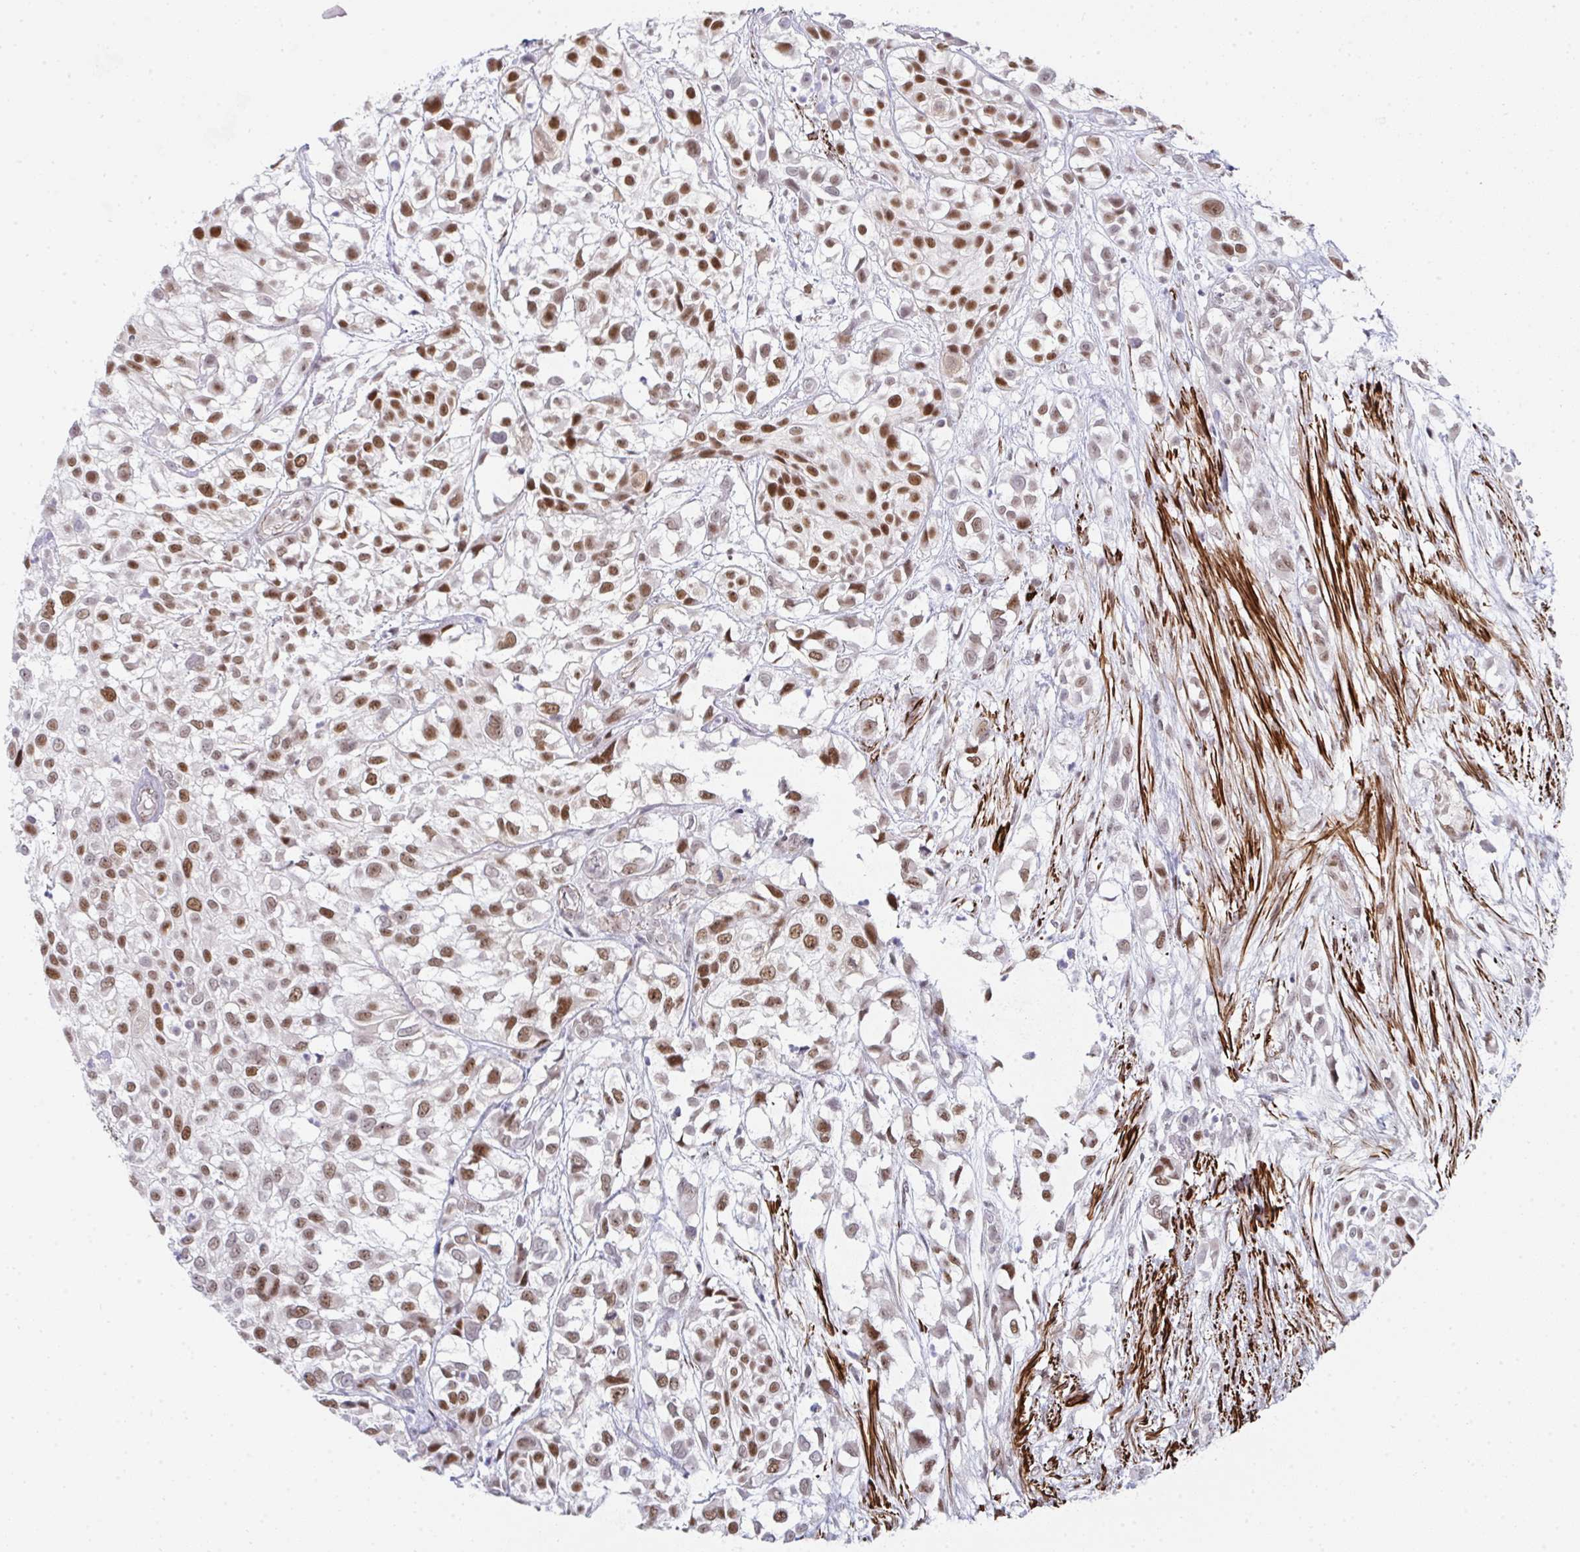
{"staining": {"intensity": "moderate", "quantity": ">75%", "location": "nuclear"}, "tissue": "urothelial cancer", "cell_type": "Tumor cells", "image_type": "cancer", "snomed": [{"axis": "morphology", "description": "Urothelial carcinoma, High grade"}, {"axis": "topography", "description": "Urinary bladder"}], "caption": "Urothelial carcinoma (high-grade) tissue shows moderate nuclear positivity in approximately >75% of tumor cells", "gene": "GINS2", "patient": {"sex": "male", "age": 56}}